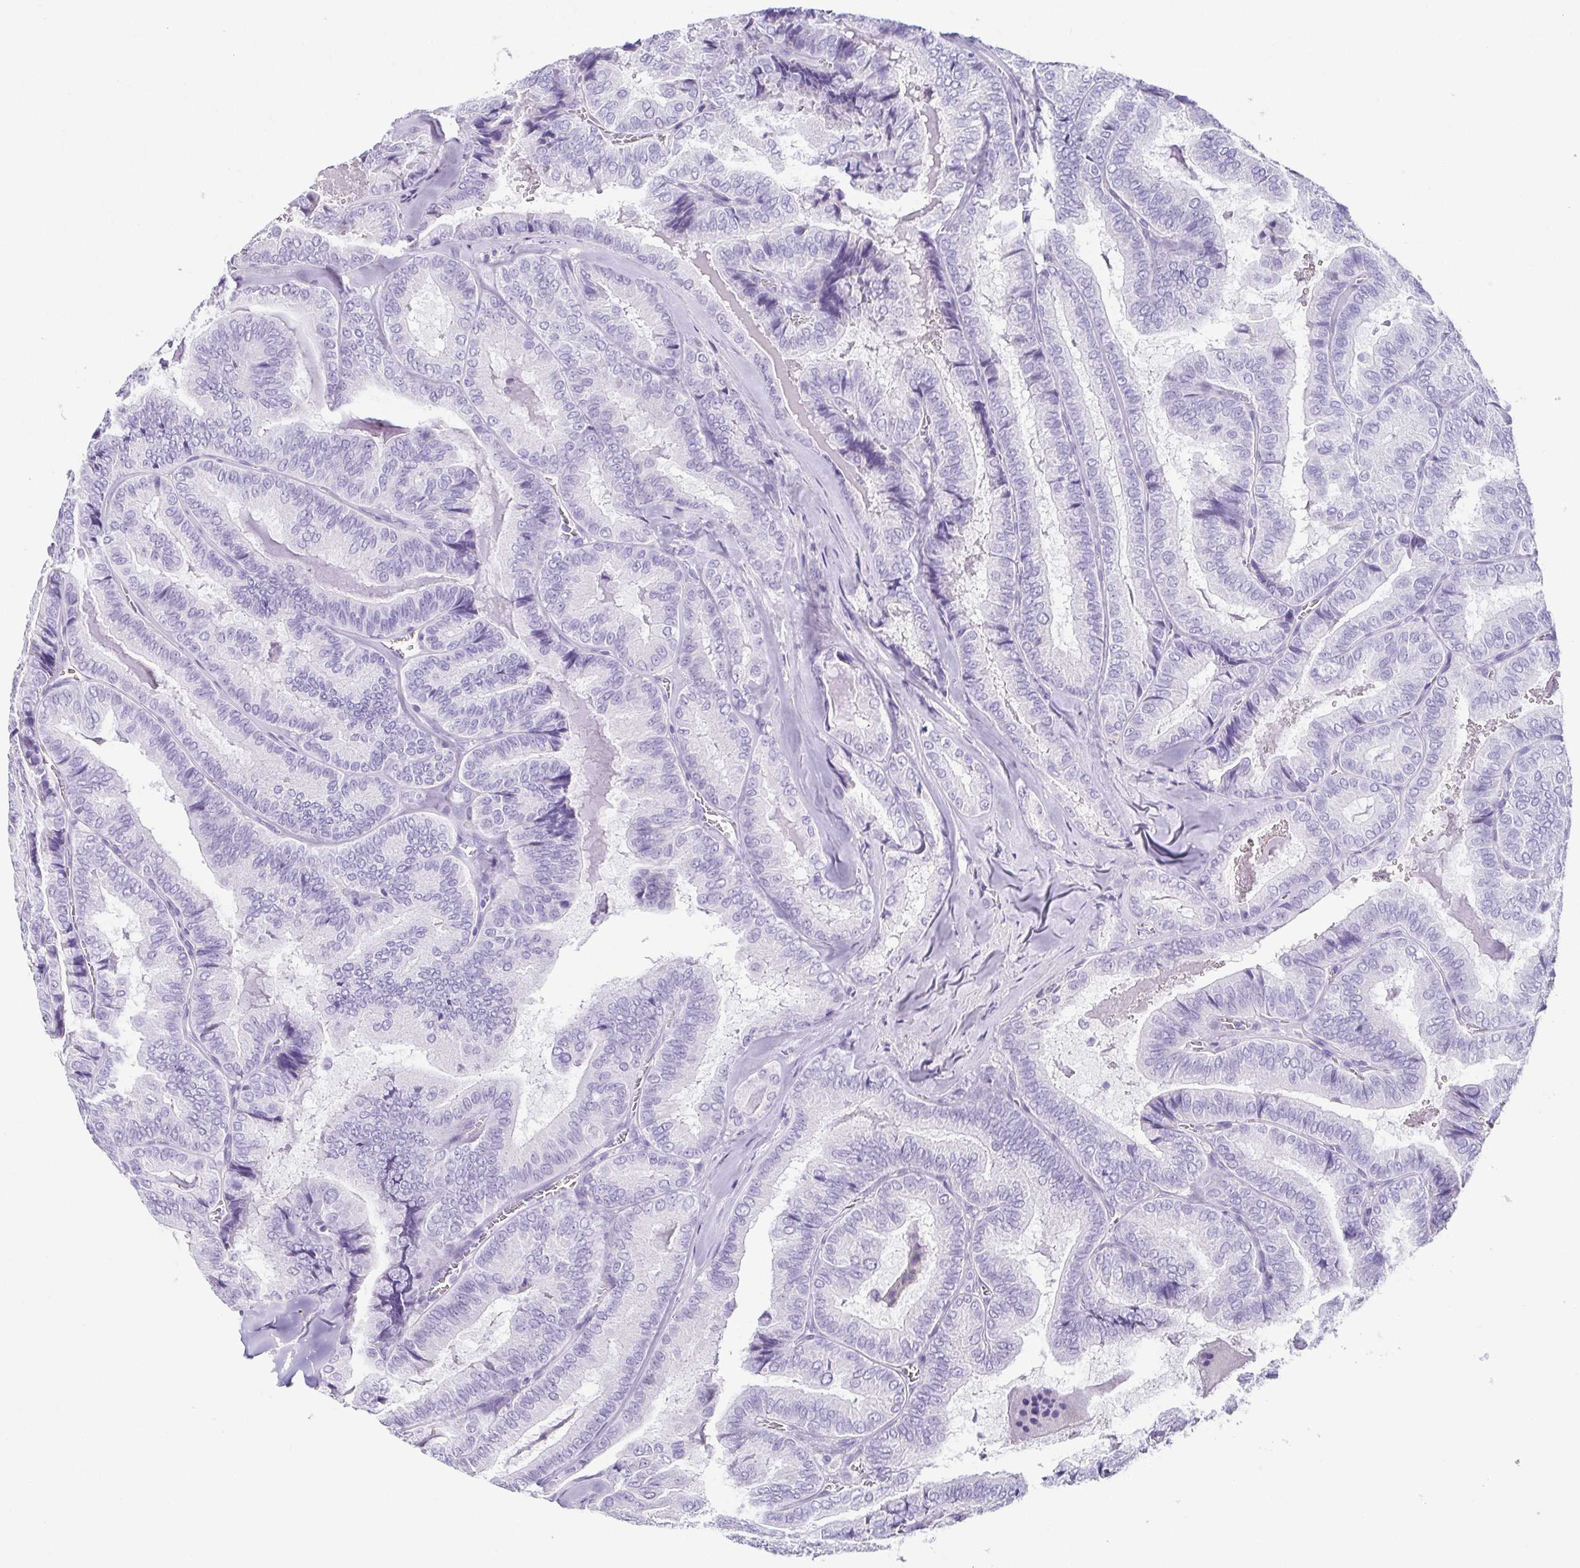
{"staining": {"intensity": "negative", "quantity": "none", "location": "none"}, "tissue": "thyroid cancer", "cell_type": "Tumor cells", "image_type": "cancer", "snomed": [{"axis": "morphology", "description": "Papillary adenocarcinoma, NOS"}, {"axis": "topography", "description": "Thyroid gland"}], "caption": "Human thyroid cancer stained for a protein using immunohistochemistry displays no staining in tumor cells.", "gene": "ESX1", "patient": {"sex": "female", "age": 75}}